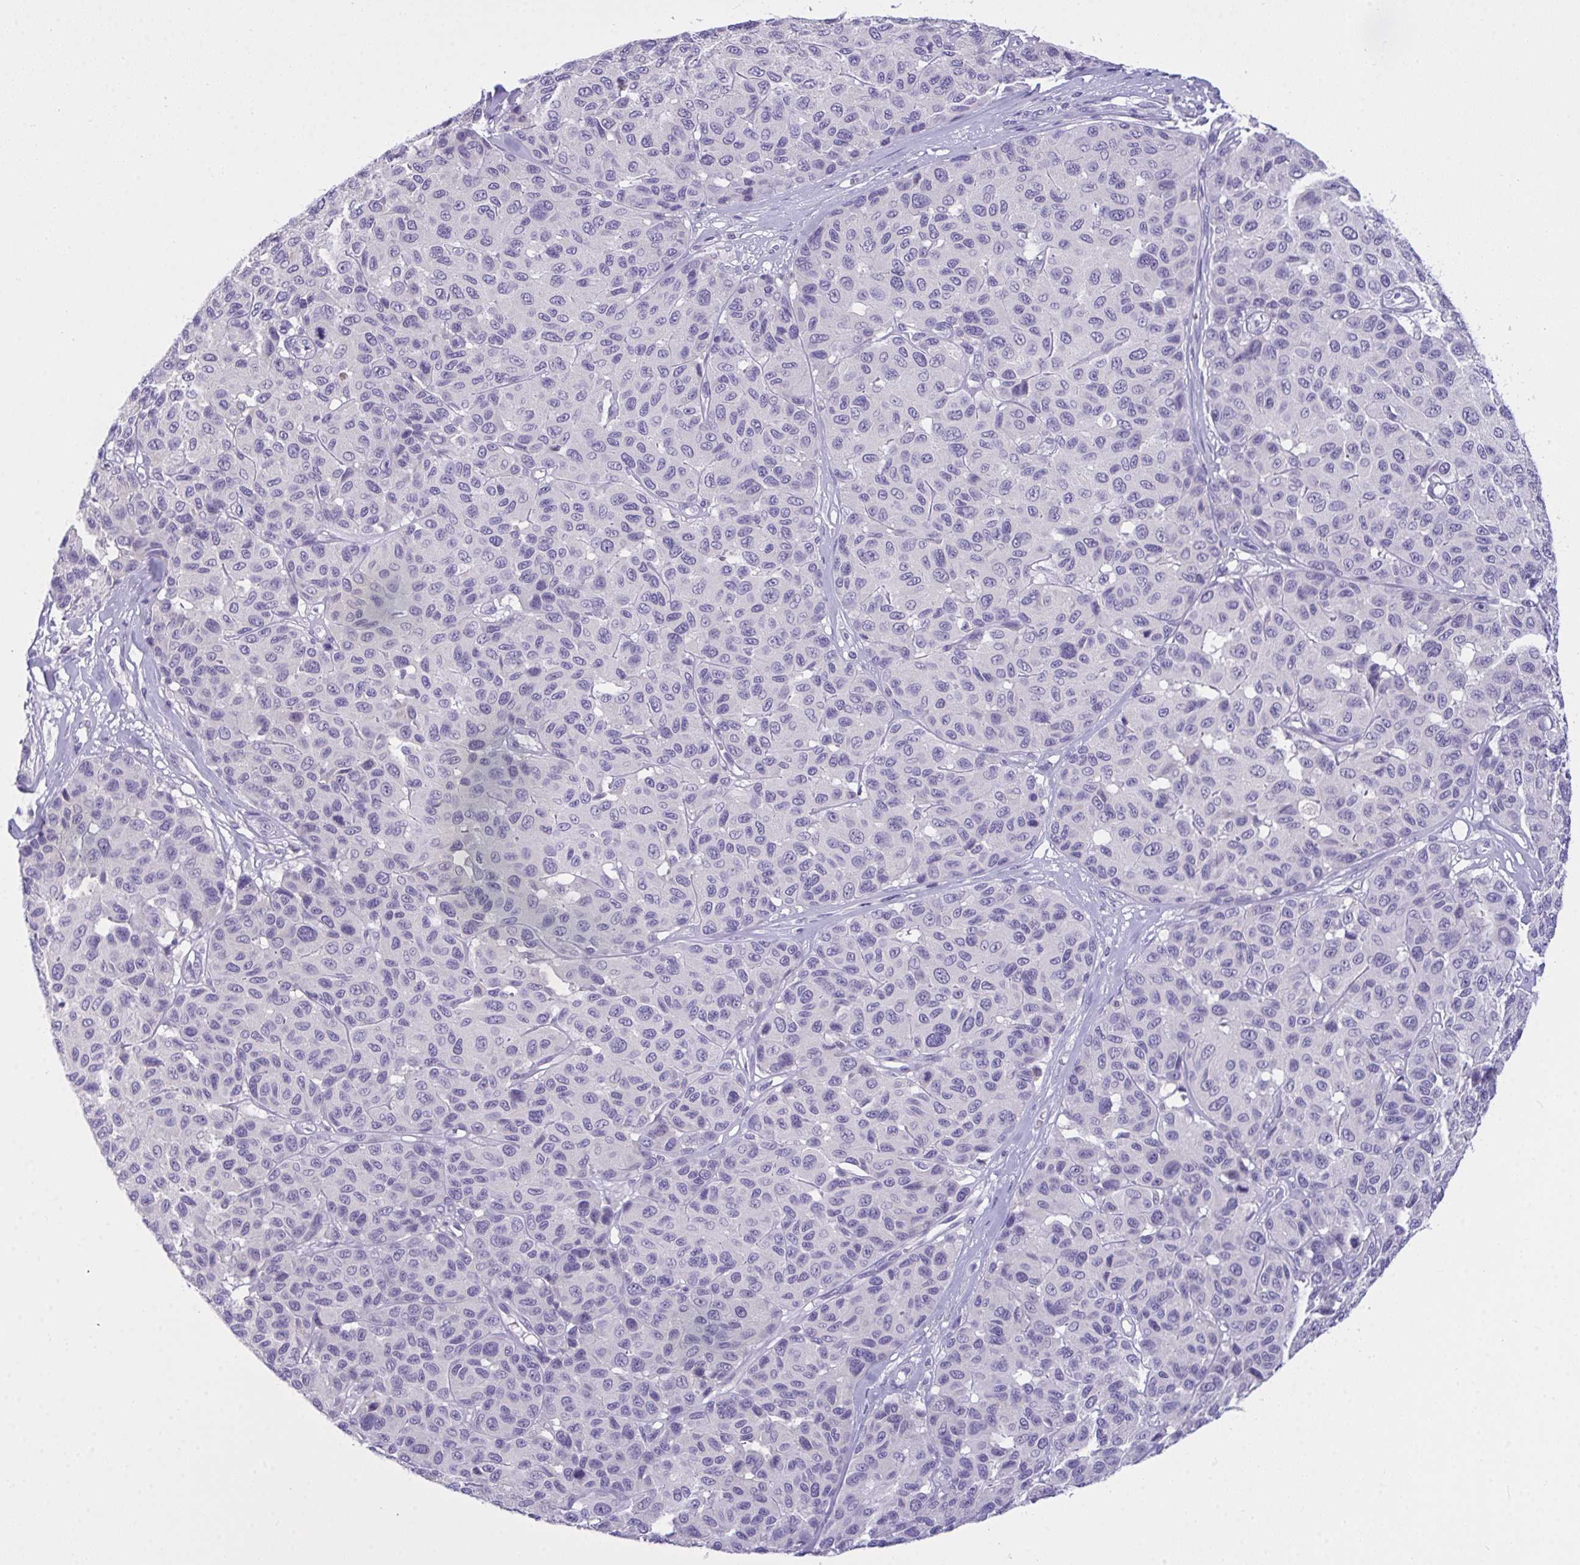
{"staining": {"intensity": "negative", "quantity": "none", "location": "none"}, "tissue": "melanoma", "cell_type": "Tumor cells", "image_type": "cancer", "snomed": [{"axis": "morphology", "description": "Malignant melanoma, NOS"}, {"axis": "topography", "description": "Skin"}], "caption": "Photomicrograph shows no significant protein positivity in tumor cells of malignant melanoma.", "gene": "SEMA6B", "patient": {"sex": "female", "age": 66}}